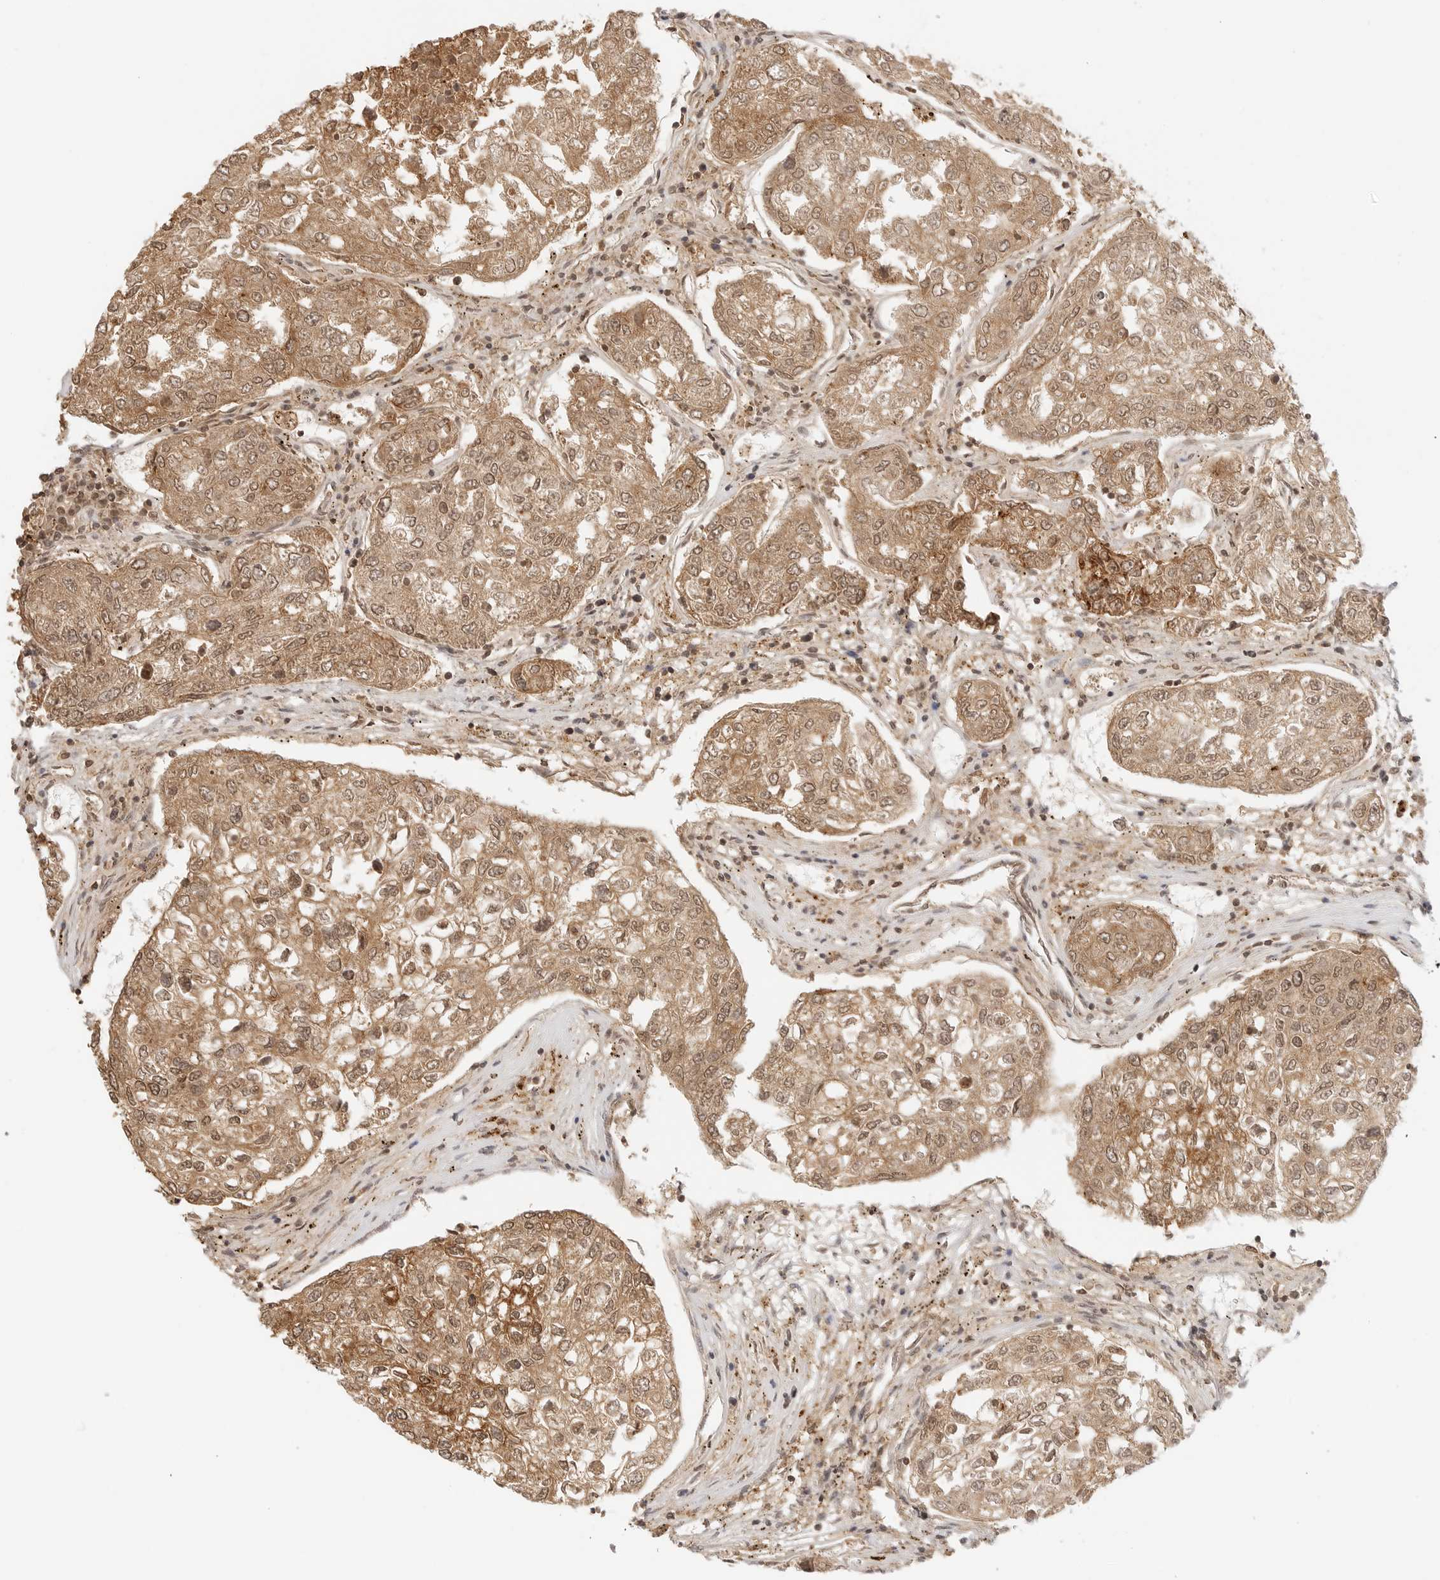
{"staining": {"intensity": "moderate", "quantity": ">75%", "location": "cytoplasmic/membranous,nuclear"}, "tissue": "urothelial cancer", "cell_type": "Tumor cells", "image_type": "cancer", "snomed": [{"axis": "morphology", "description": "Urothelial carcinoma, High grade"}, {"axis": "topography", "description": "Lymph node"}, {"axis": "topography", "description": "Urinary bladder"}], "caption": "This is a photomicrograph of immunohistochemistry (IHC) staining of urothelial cancer, which shows moderate positivity in the cytoplasmic/membranous and nuclear of tumor cells.", "gene": "EPHA1", "patient": {"sex": "male", "age": 51}}